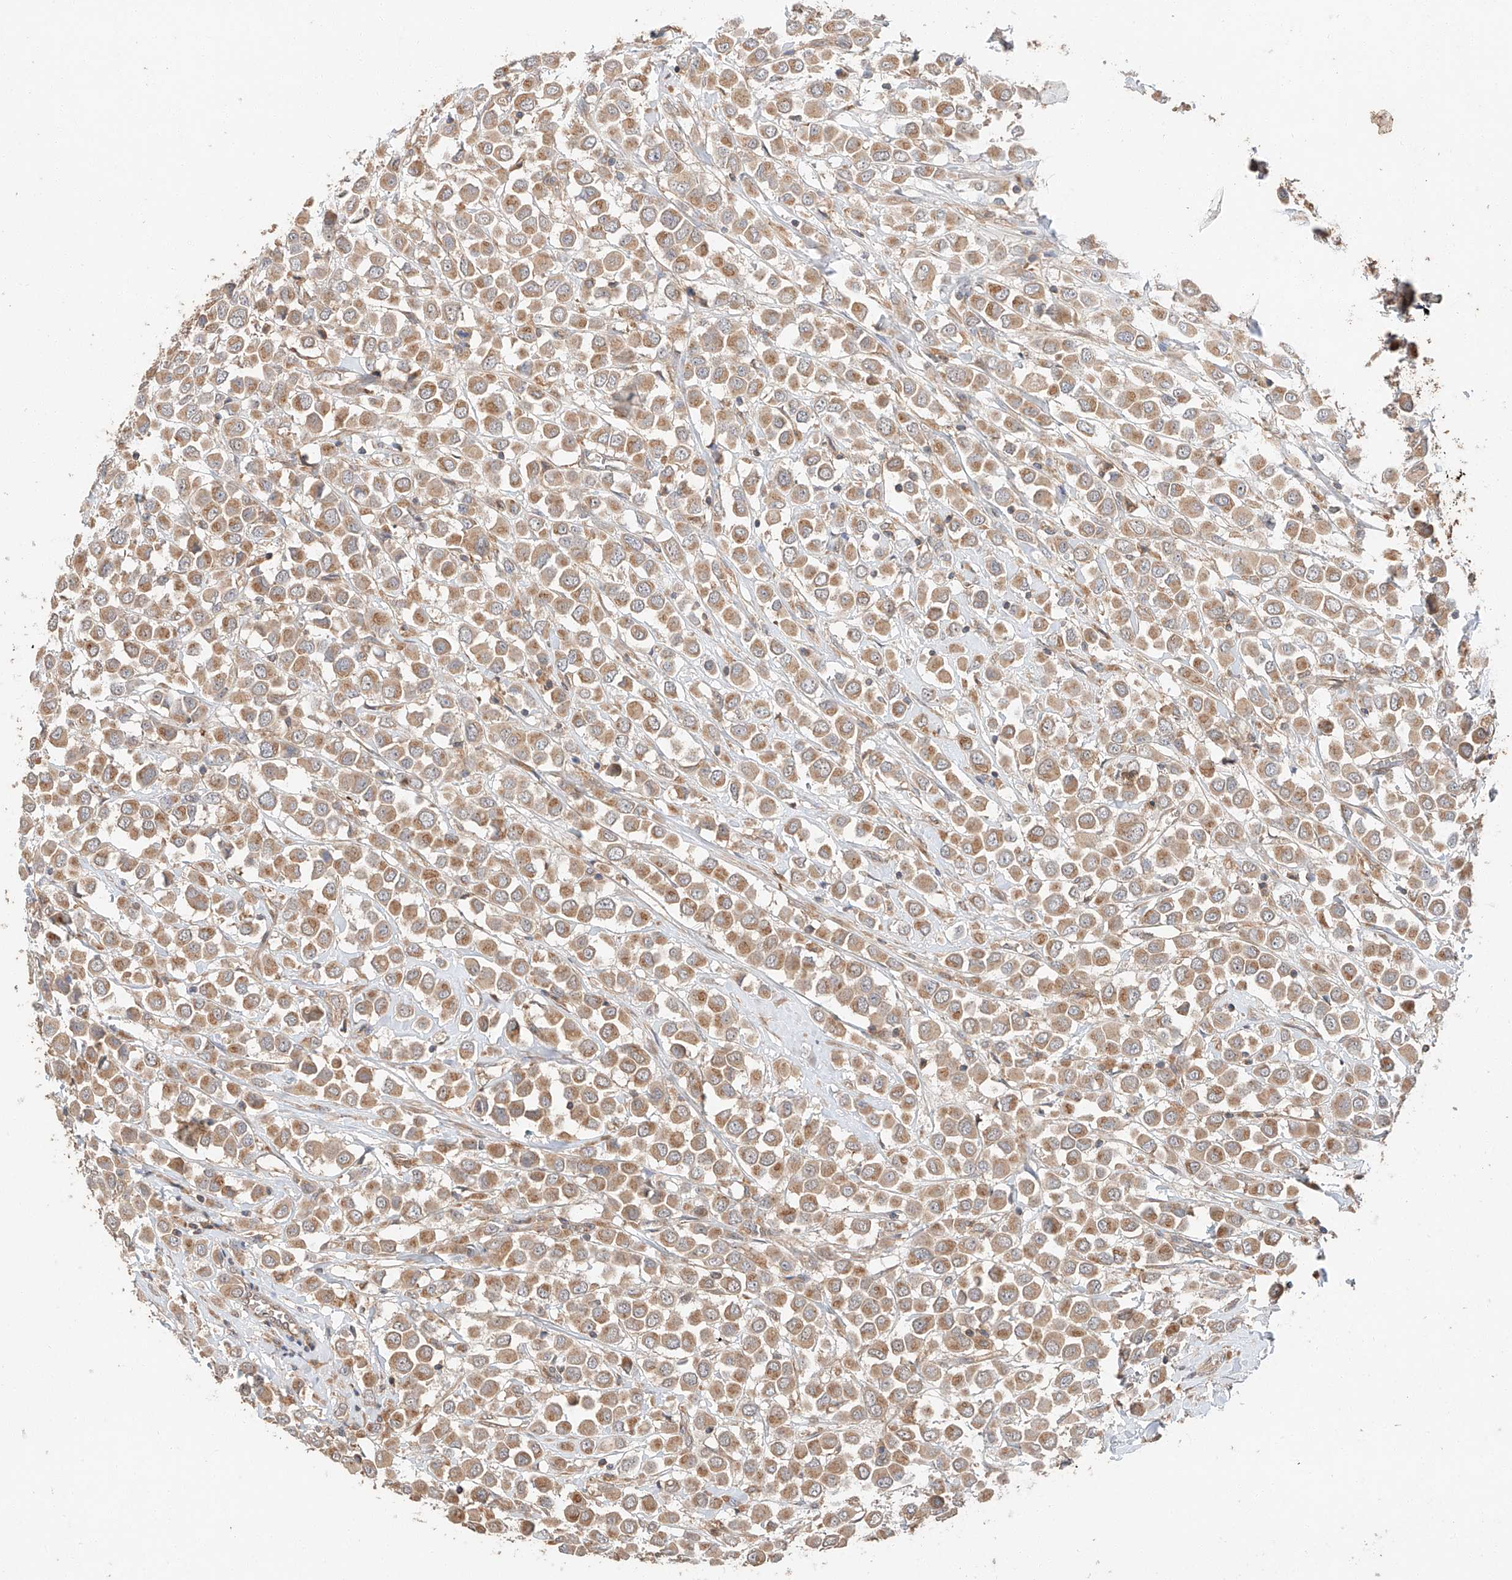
{"staining": {"intensity": "moderate", "quantity": ">75%", "location": "cytoplasmic/membranous"}, "tissue": "breast cancer", "cell_type": "Tumor cells", "image_type": "cancer", "snomed": [{"axis": "morphology", "description": "Duct carcinoma"}, {"axis": "topography", "description": "Breast"}], "caption": "Moderate cytoplasmic/membranous staining for a protein is seen in approximately >75% of tumor cells of breast cancer using immunohistochemistry.", "gene": "XPNPEP1", "patient": {"sex": "female", "age": 61}}